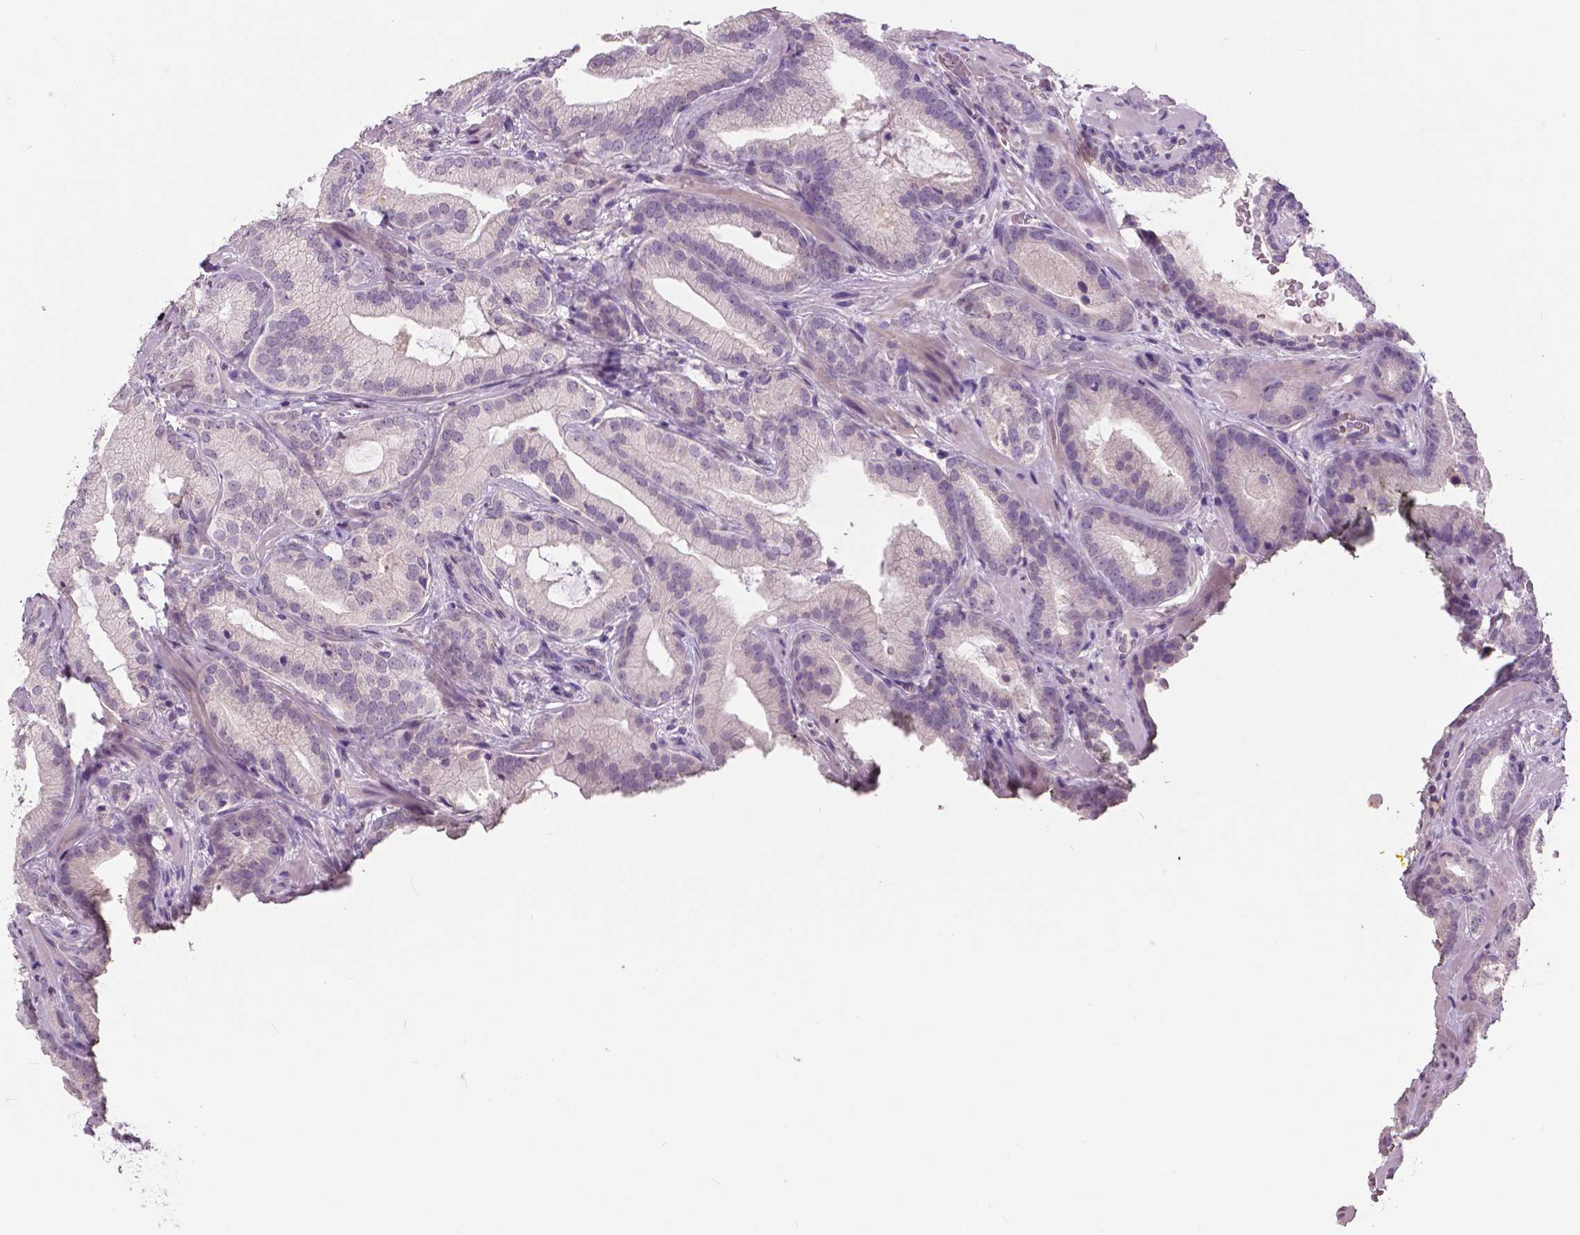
{"staining": {"intensity": "negative", "quantity": "none", "location": "none"}, "tissue": "prostate cancer", "cell_type": "Tumor cells", "image_type": "cancer", "snomed": [{"axis": "morphology", "description": "Adenocarcinoma, Low grade"}, {"axis": "topography", "description": "Prostate"}], "caption": "A micrograph of prostate cancer (adenocarcinoma (low-grade)) stained for a protein displays no brown staining in tumor cells. The staining was performed using DAB to visualize the protein expression in brown, while the nuclei were stained in blue with hematoxylin (Magnification: 20x).", "gene": "GRIN2A", "patient": {"sex": "male", "age": 62}}